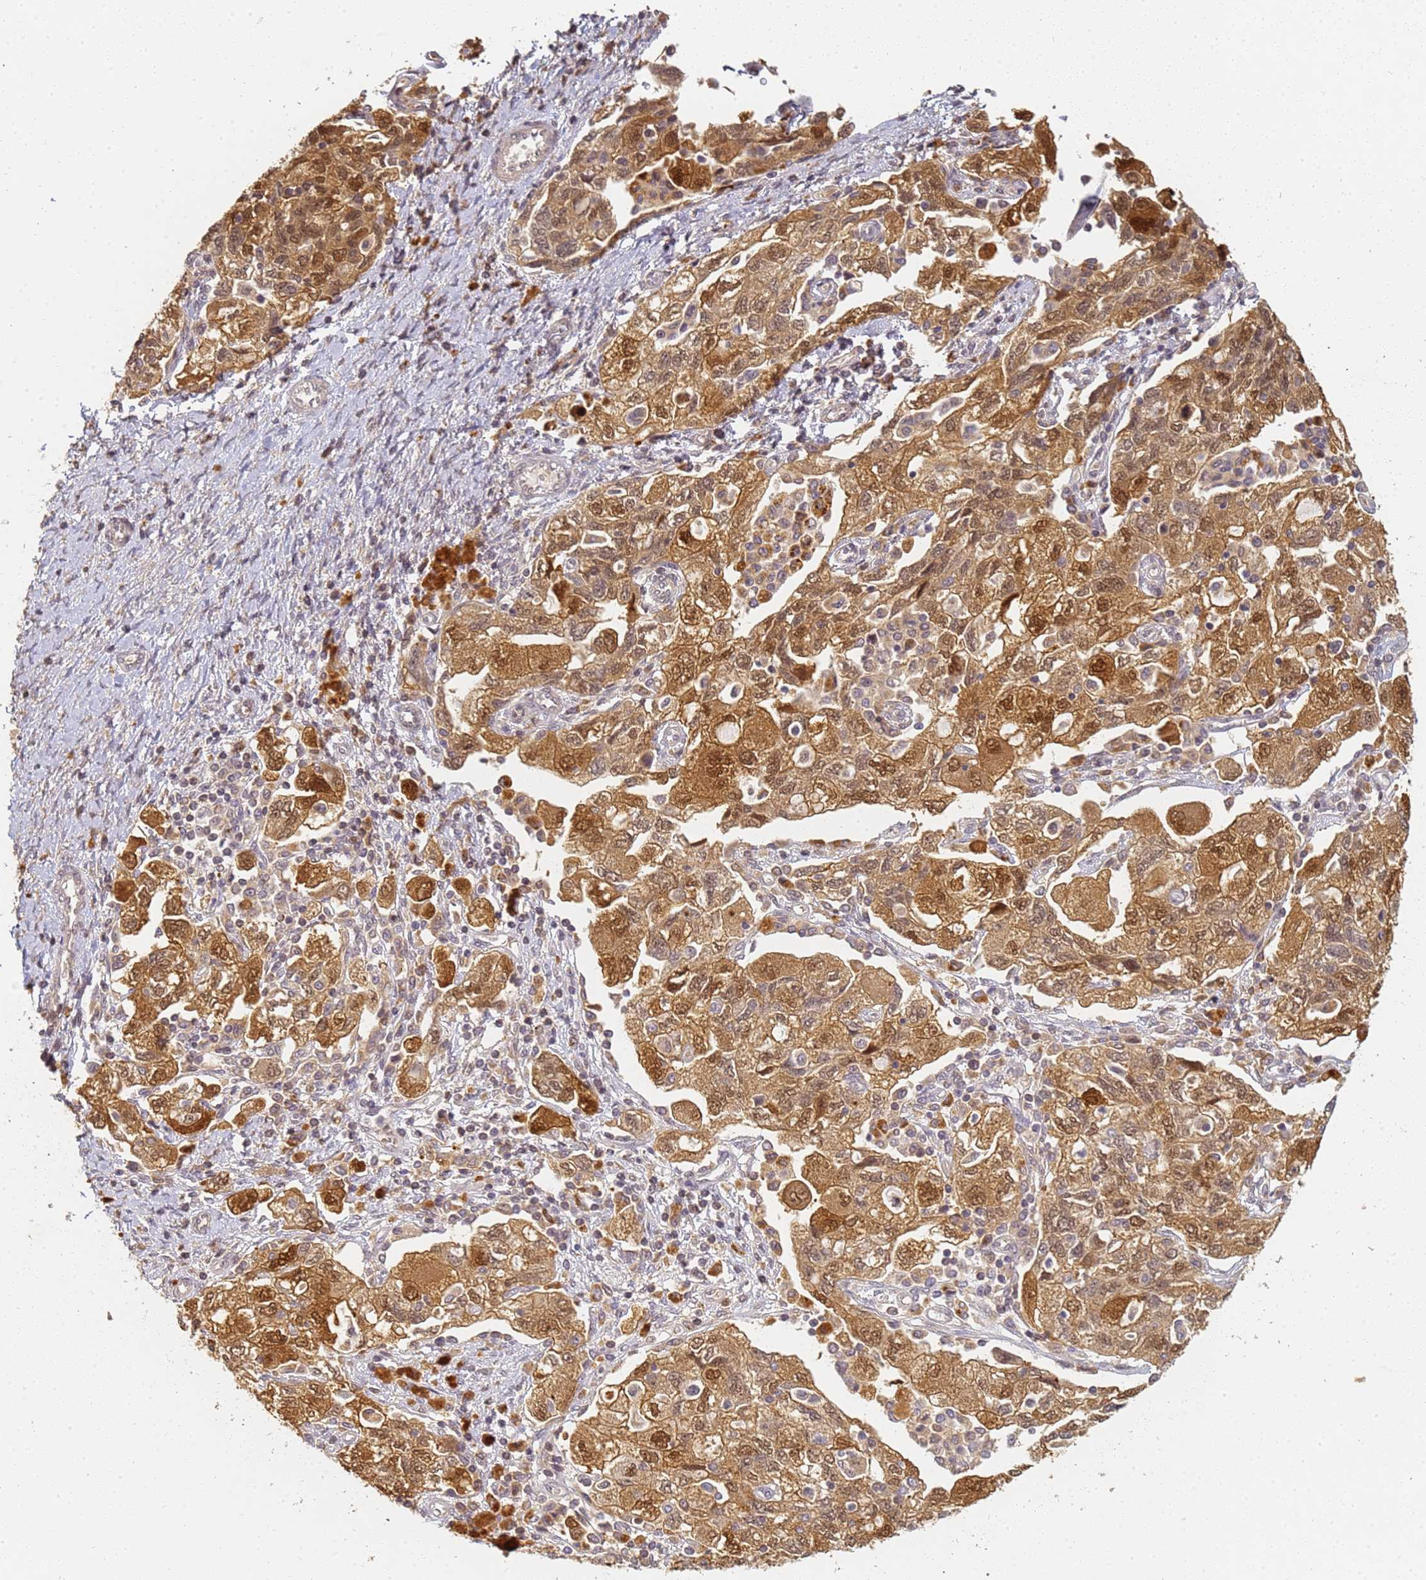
{"staining": {"intensity": "moderate", "quantity": ">75%", "location": "cytoplasmic/membranous,nuclear"}, "tissue": "ovarian cancer", "cell_type": "Tumor cells", "image_type": "cancer", "snomed": [{"axis": "morphology", "description": "Carcinoma, NOS"}, {"axis": "morphology", "description": "Cystadenocarcinoma, serous, NOS"}, {"axis": "topography", "description": "Ovary"}], "caption": "Brown immunohistochemical staining in ovarian cancer (carcinoma) displays moderate cytoplasmic/membranous and nuclear positivity in approximately >75% of tumor cells.", "gene": "HMCES", "patient": {"sex": "female", "age": 69}}